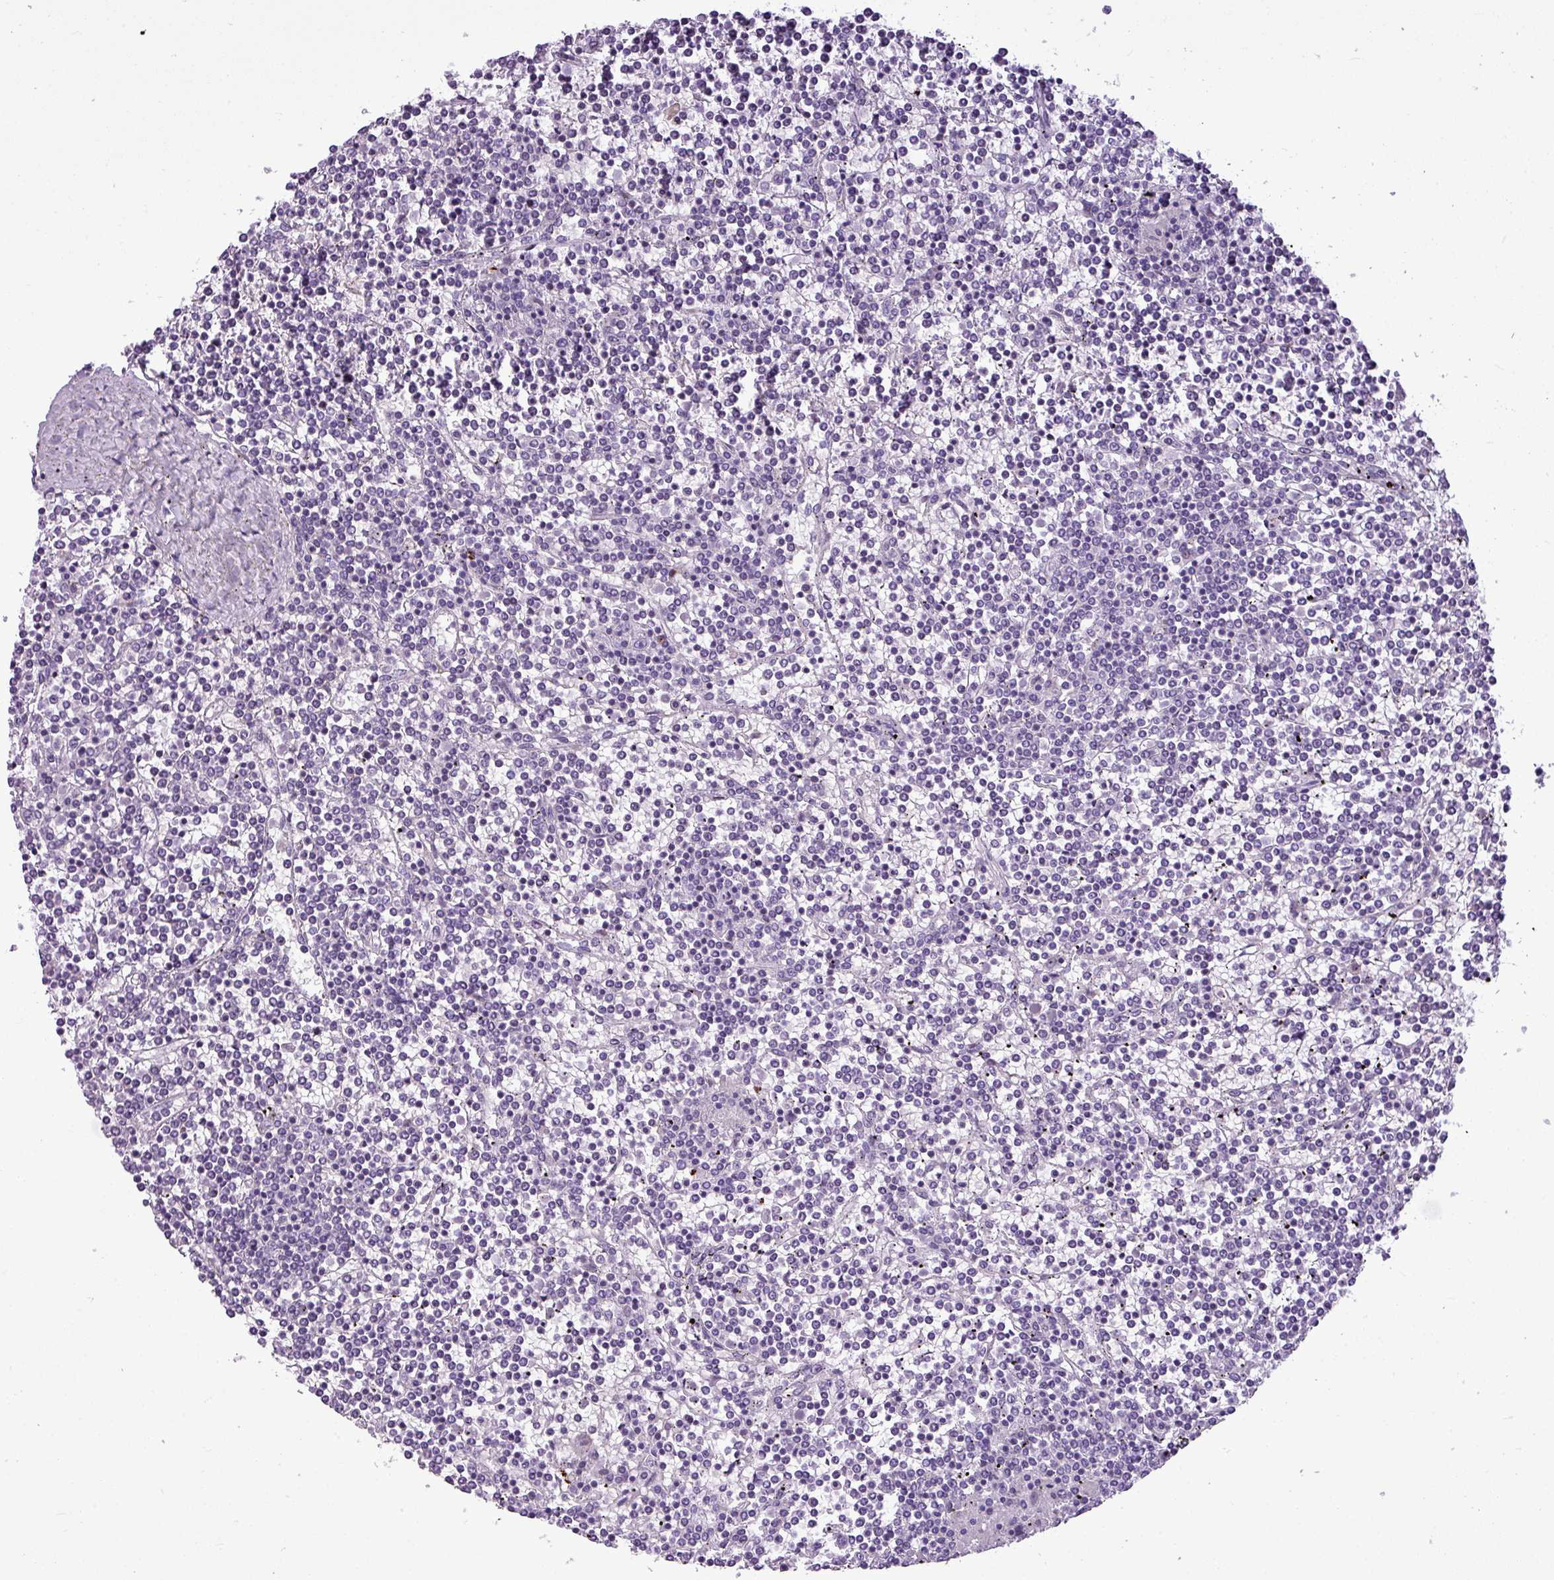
{"staining": {"intensity": "negative", "quantity": "none", "location": "none"}, "tissue": "lymphoma", "cell_type": "Tumor cells", "image_type": "cancer", "snomed": [{"axis": "morphology", "description": "Malignant lymphoma, non-Hodgkin's type, Low grade"}, {"axis": "topography", "description": "Spleen"}], "caption": "Tumor cells are negative for brown protein staining in lymphoma.", "gene": "IL17A", "patient": {"sex": "female", "age": 19}}